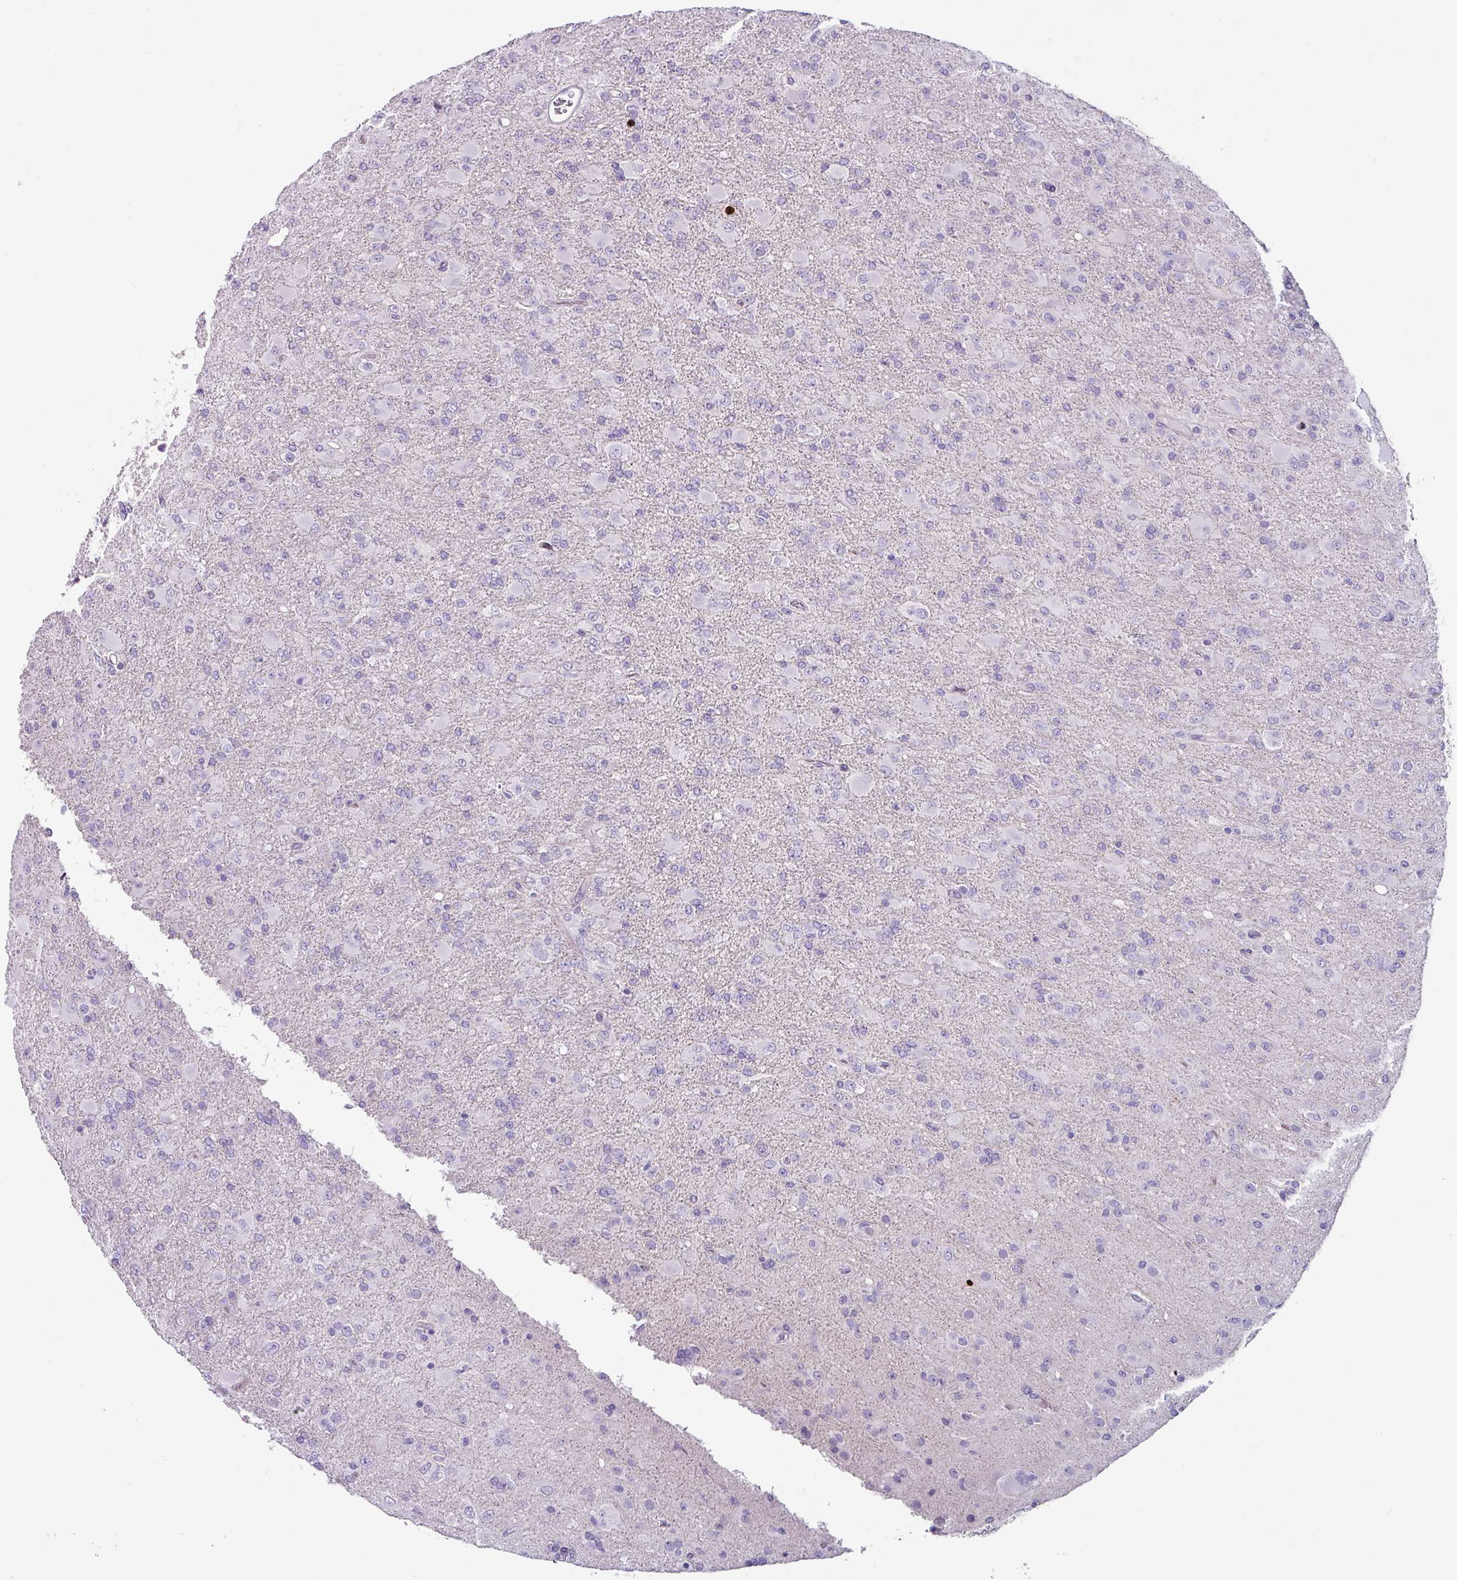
{"staining": {"intensity": "negative", "quantity": "none", "location": "none"}, "tissue": "glioma", "cell_type": "Tumor cells", "image_type": "cancer", "snomed": [{"axis": "morphology", "description": "Glioma, malignant, Low grade"}, {"axis": "topography", "description": "Brain"}], "caption": "There is no significant staining in tumor cells of glioma.", "gene": "TRA2A", "patient": {"sex": "male", "age": 65}}